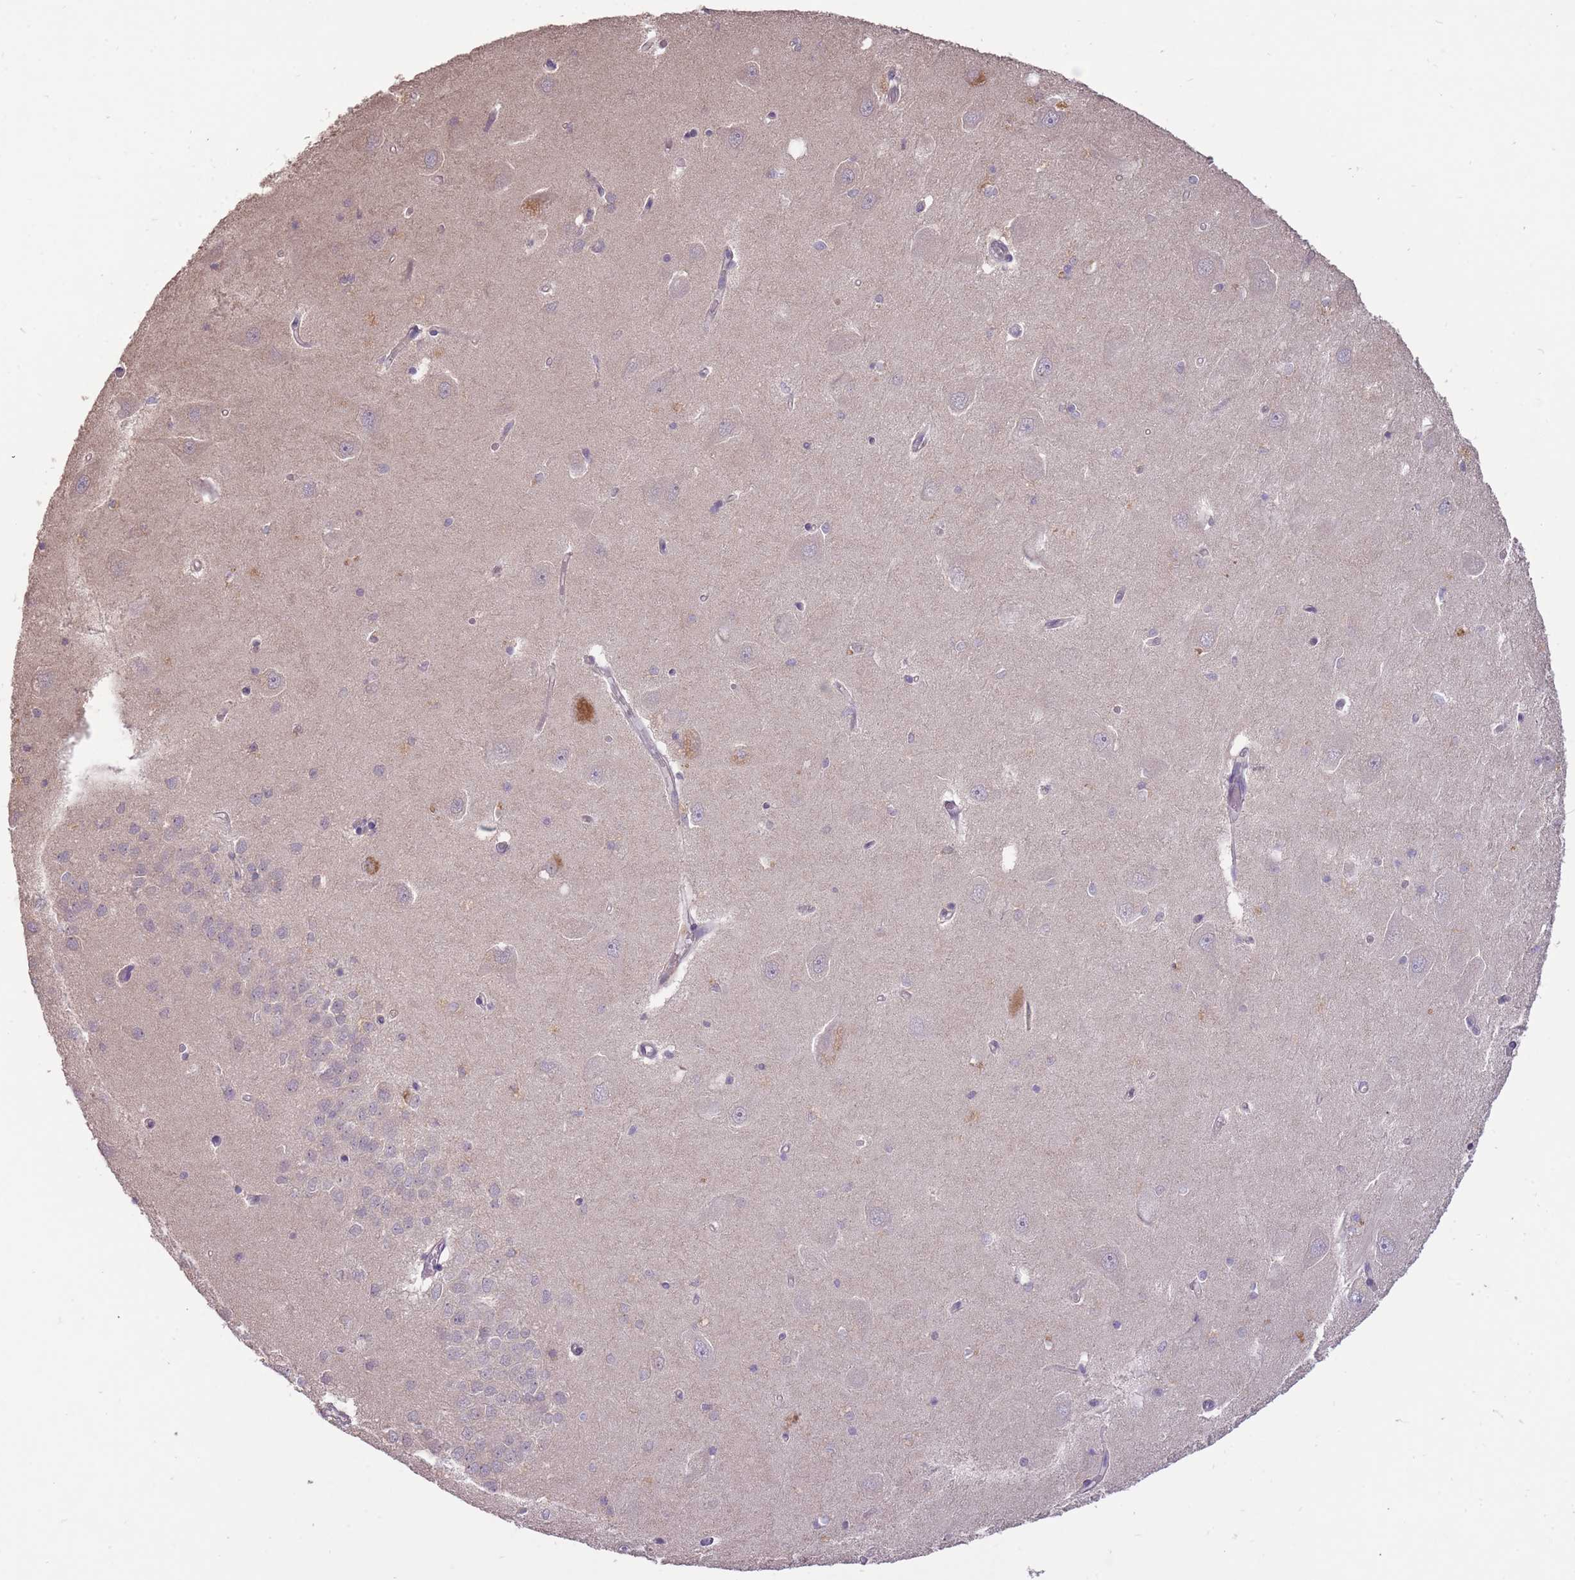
{"staining": {"intensity": "negative", "quantity": "none", "location": "none"}, "tissue": "hippocampus", "cell_type": "Glial cells", "image_type": "normal", "snomed": [{"axis": "morphology", "description": "Normal tissue, NOS"}, {"axis": "topography", "description": "Hippocampus"}], "caption": "Immunohistochemistry image of unremarkable hippocampus stained for a protein (brown), which demonstrates no staining in glial cells. (Immunohistochemistry (ihc), brightfield microscopy, high magnification).", "gene": "LRATD2", "patient": {"sex": "male", "age": 45}}